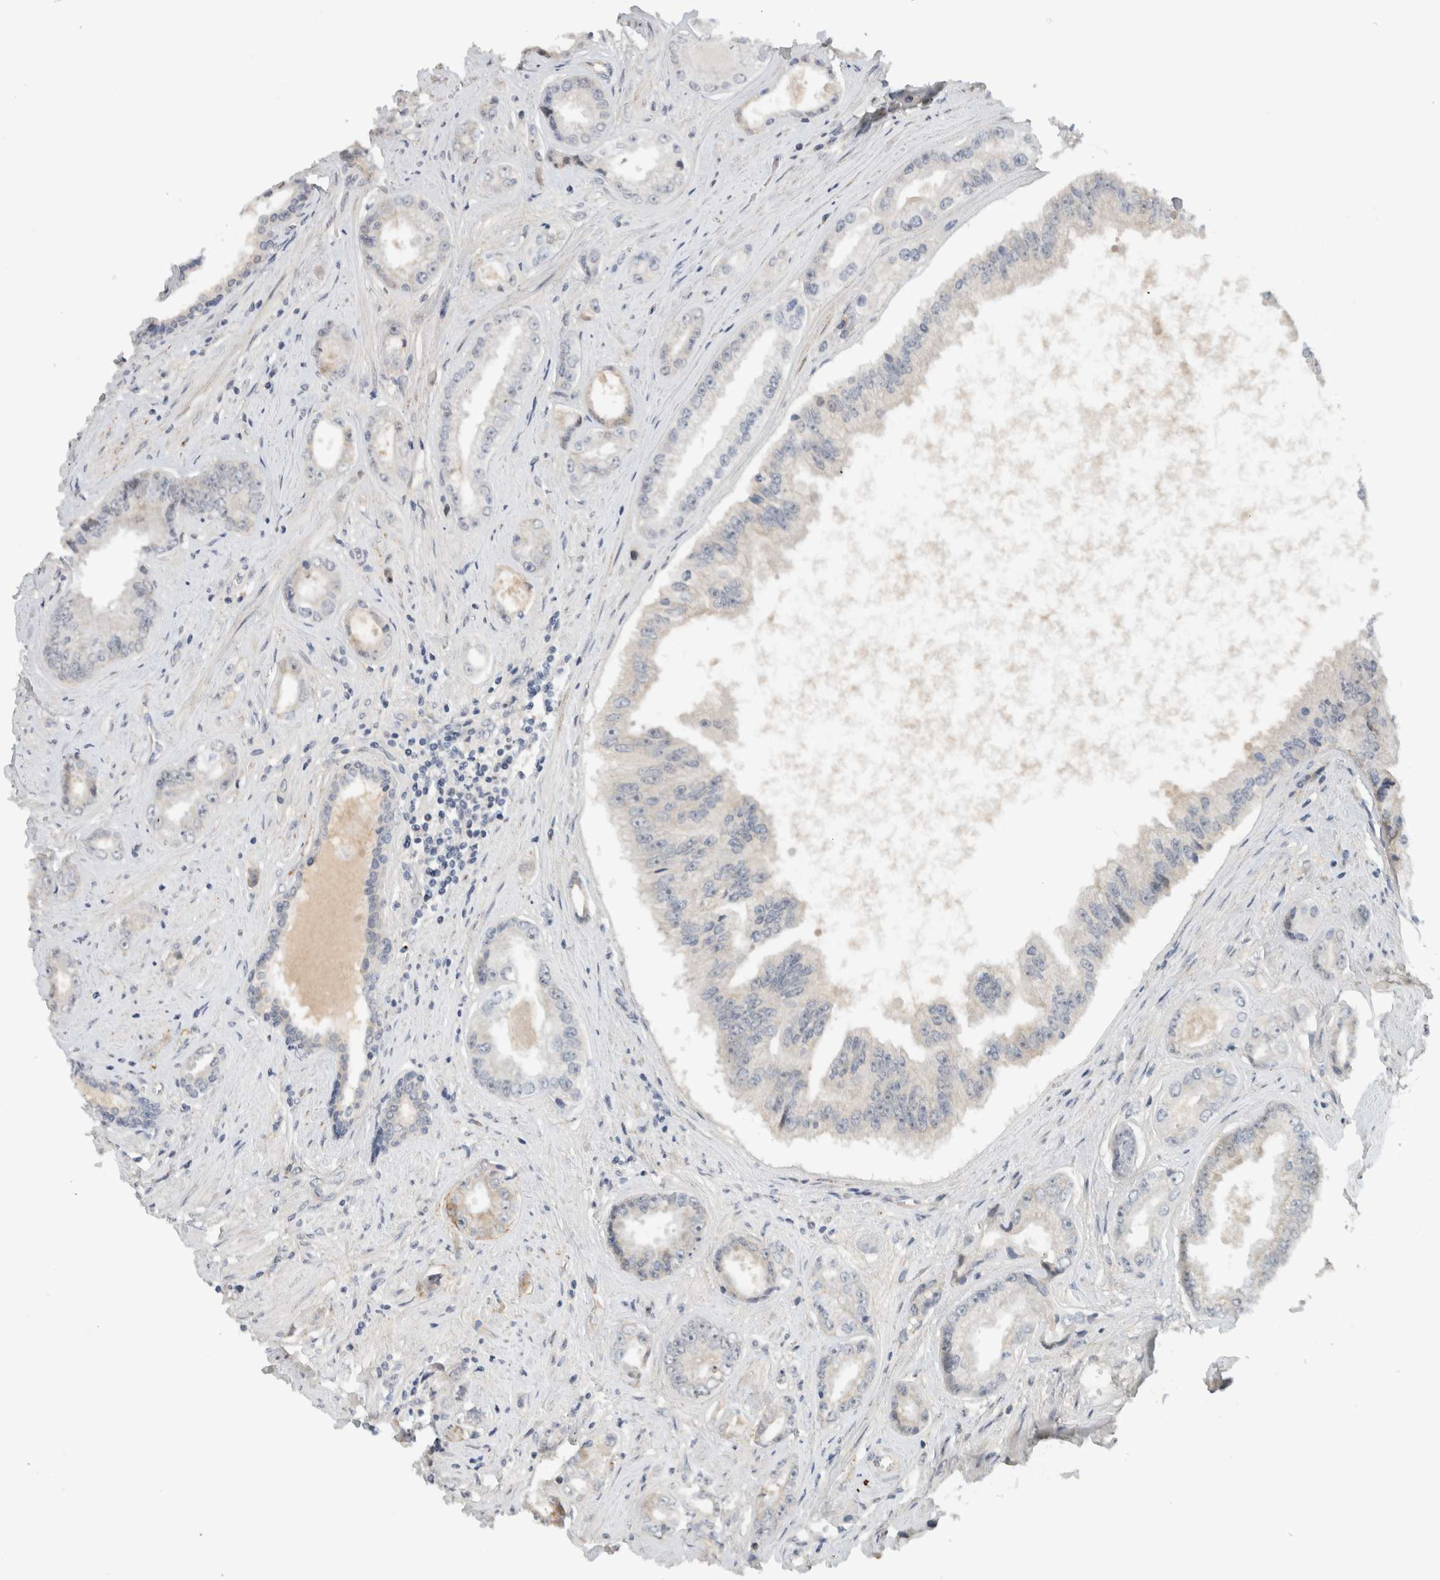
{"staining": {"intensity": "negative", "quantity": "none", "location": "none"}, "tissue": "prostate cancer", "cell_type": "Tumor cells", "image_type": "cancer", "snomed": [{"axis": "morphology", "description": "Adenocarcinoma, High grade"}, {"axis": "topography", "description": "Prostate"}], "caption": "Immunohistochemical staining of human prostate cancer (high-grade adenocarcinoma) displays no significant expression in tumor cells.", "gene": "HCN3", "patient": {"sex": "male", "age": 61}}